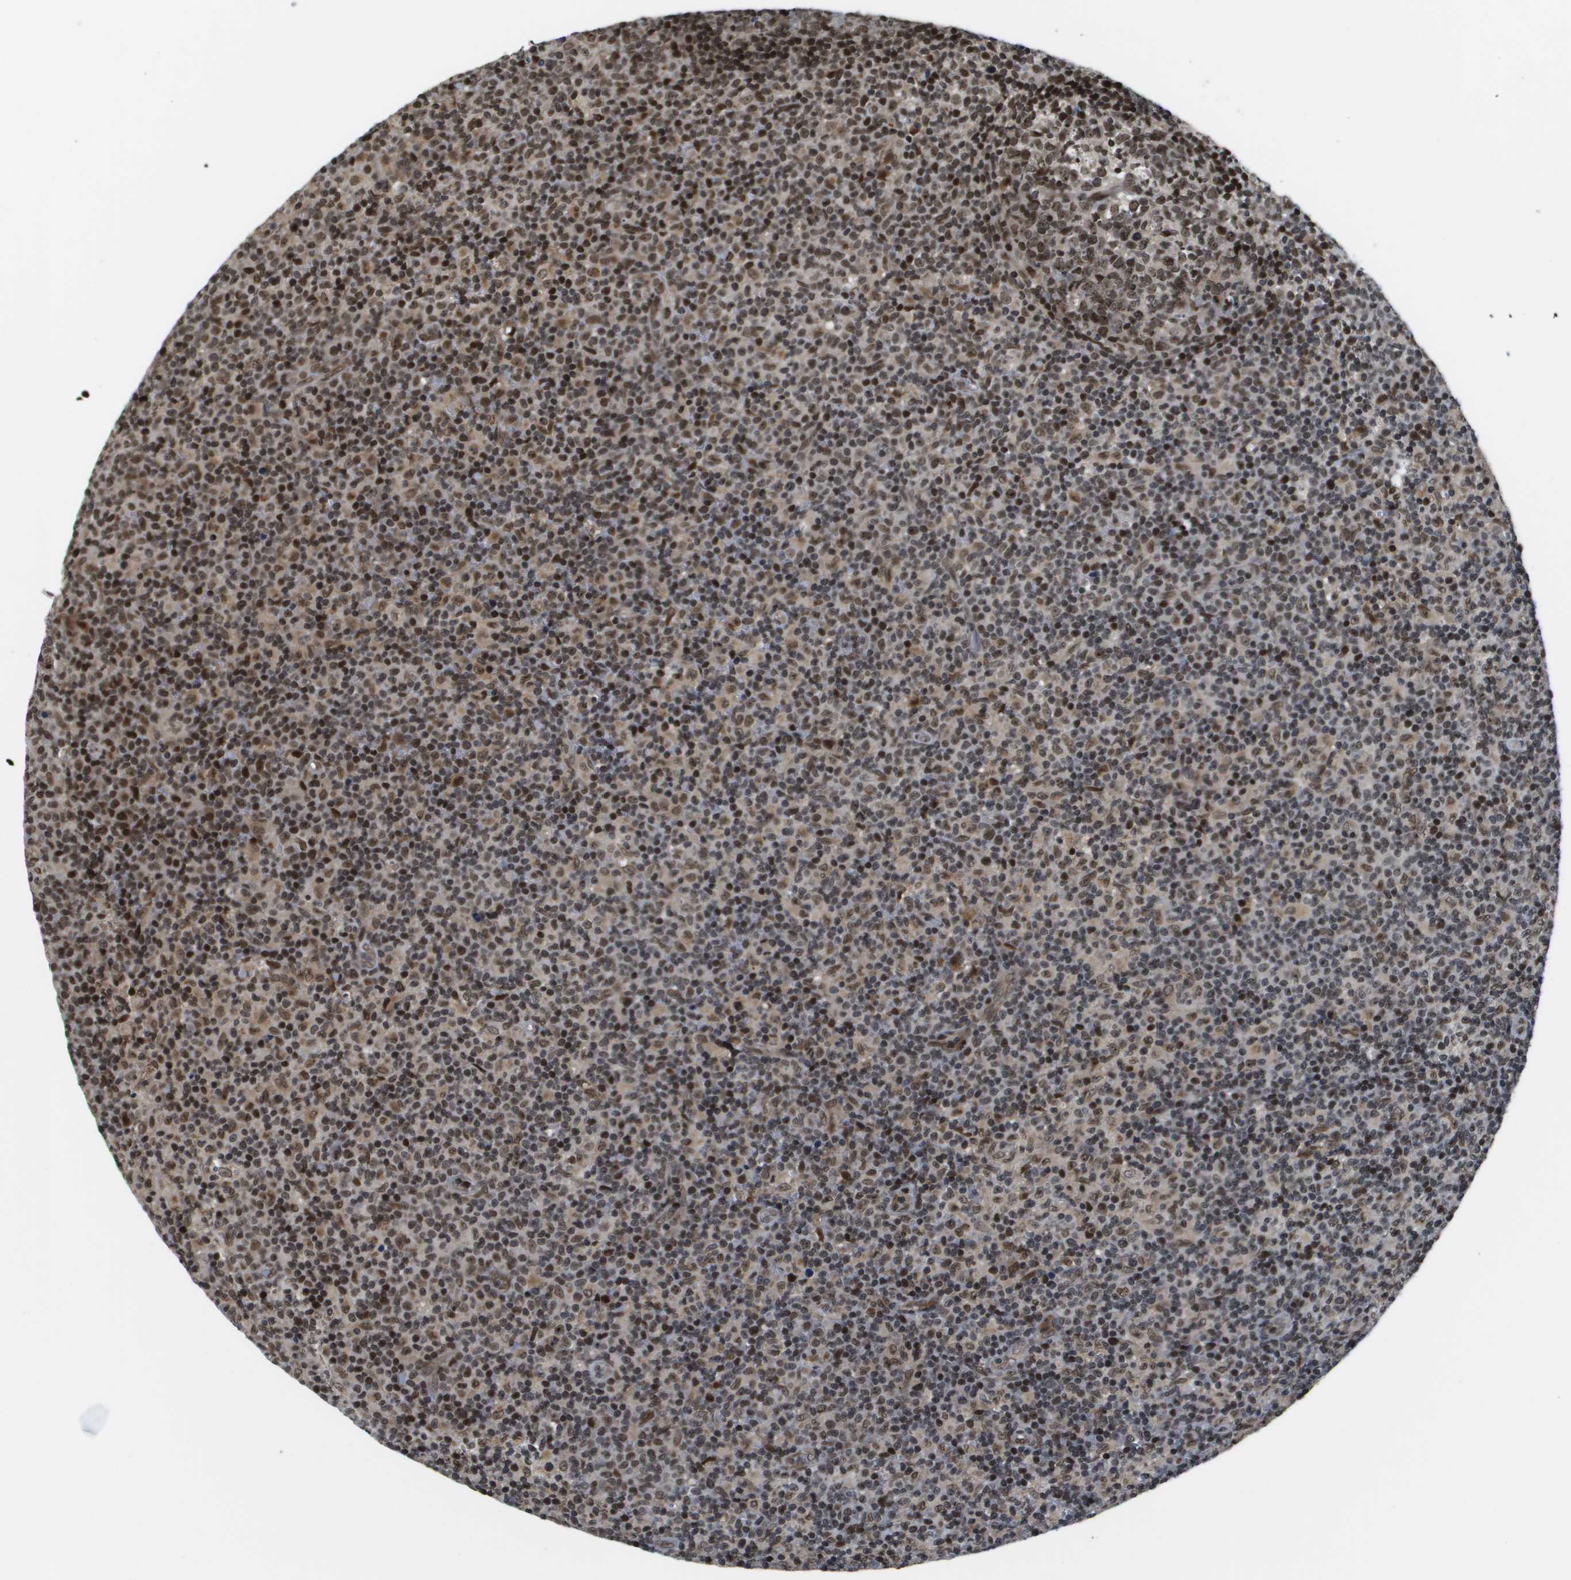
{"staining": {"intensity": "moderate", "quantity": ">75%", "location": "nuclear"}, "tissue": "lymph node", "cell_type": "Germinal center cells", "image_type": "normal", "snomed": [{"axis": "morphology", "description": "Normal tissue, NOS"}, {"axis": "morphology", "description": "Inflammation, NOS"}, {"axis": "topography", "description": "Lymph node"}], "caption": "IHC (DAB (3,3'-diaminobenzidine)) staining of unremarkable lymph node displays moderate nuclear protein positivity in about >75% of germinal center cells.", "gene": "RECQL4", "patient": {"sex": "male", "age": 55}}